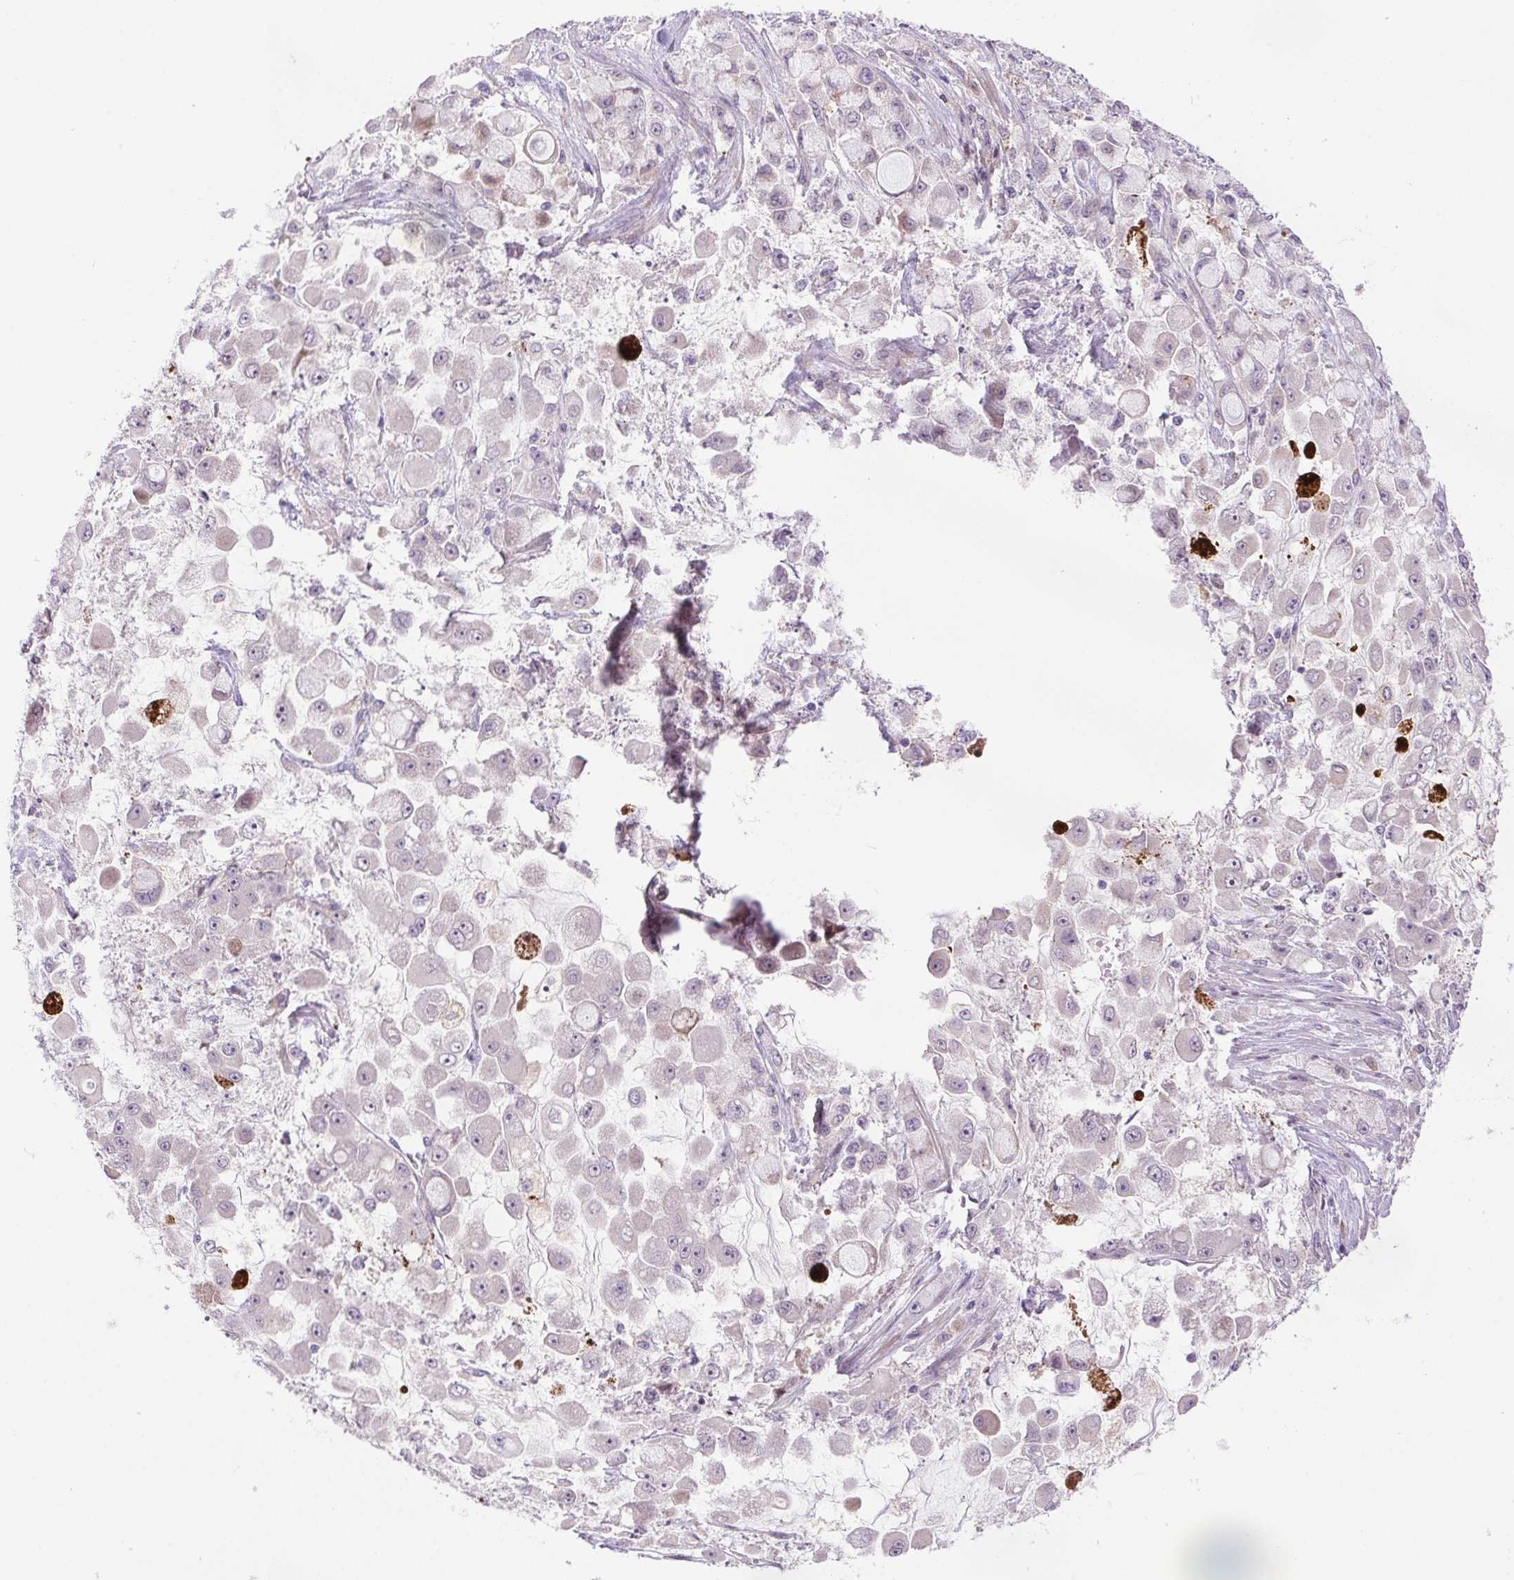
{"staining": {"intensity": "negative", "quantity": "none", "location": "none"}, "tissue": "stomach cancer", "cell_type": "Tumor cells", "image_type": "cancer", "snomed": [{"axis": "morphology", "description": "Adenocarcinoma, NOS"}, {"axis": "topography", "description": "Stomach"}], "caption": "A high-resolution image shows IHC staining of adenocarcinoma (stomach), which demonstrates no significant staining in tumor cells. The staining was performed using DAB to visualize the protein expression in brown, while the nuclei were stained in blue with hematoxylin (Magnification: 20x).", "gene": "LRRTM1", "patient": {"sex": "female", "age": 76}}